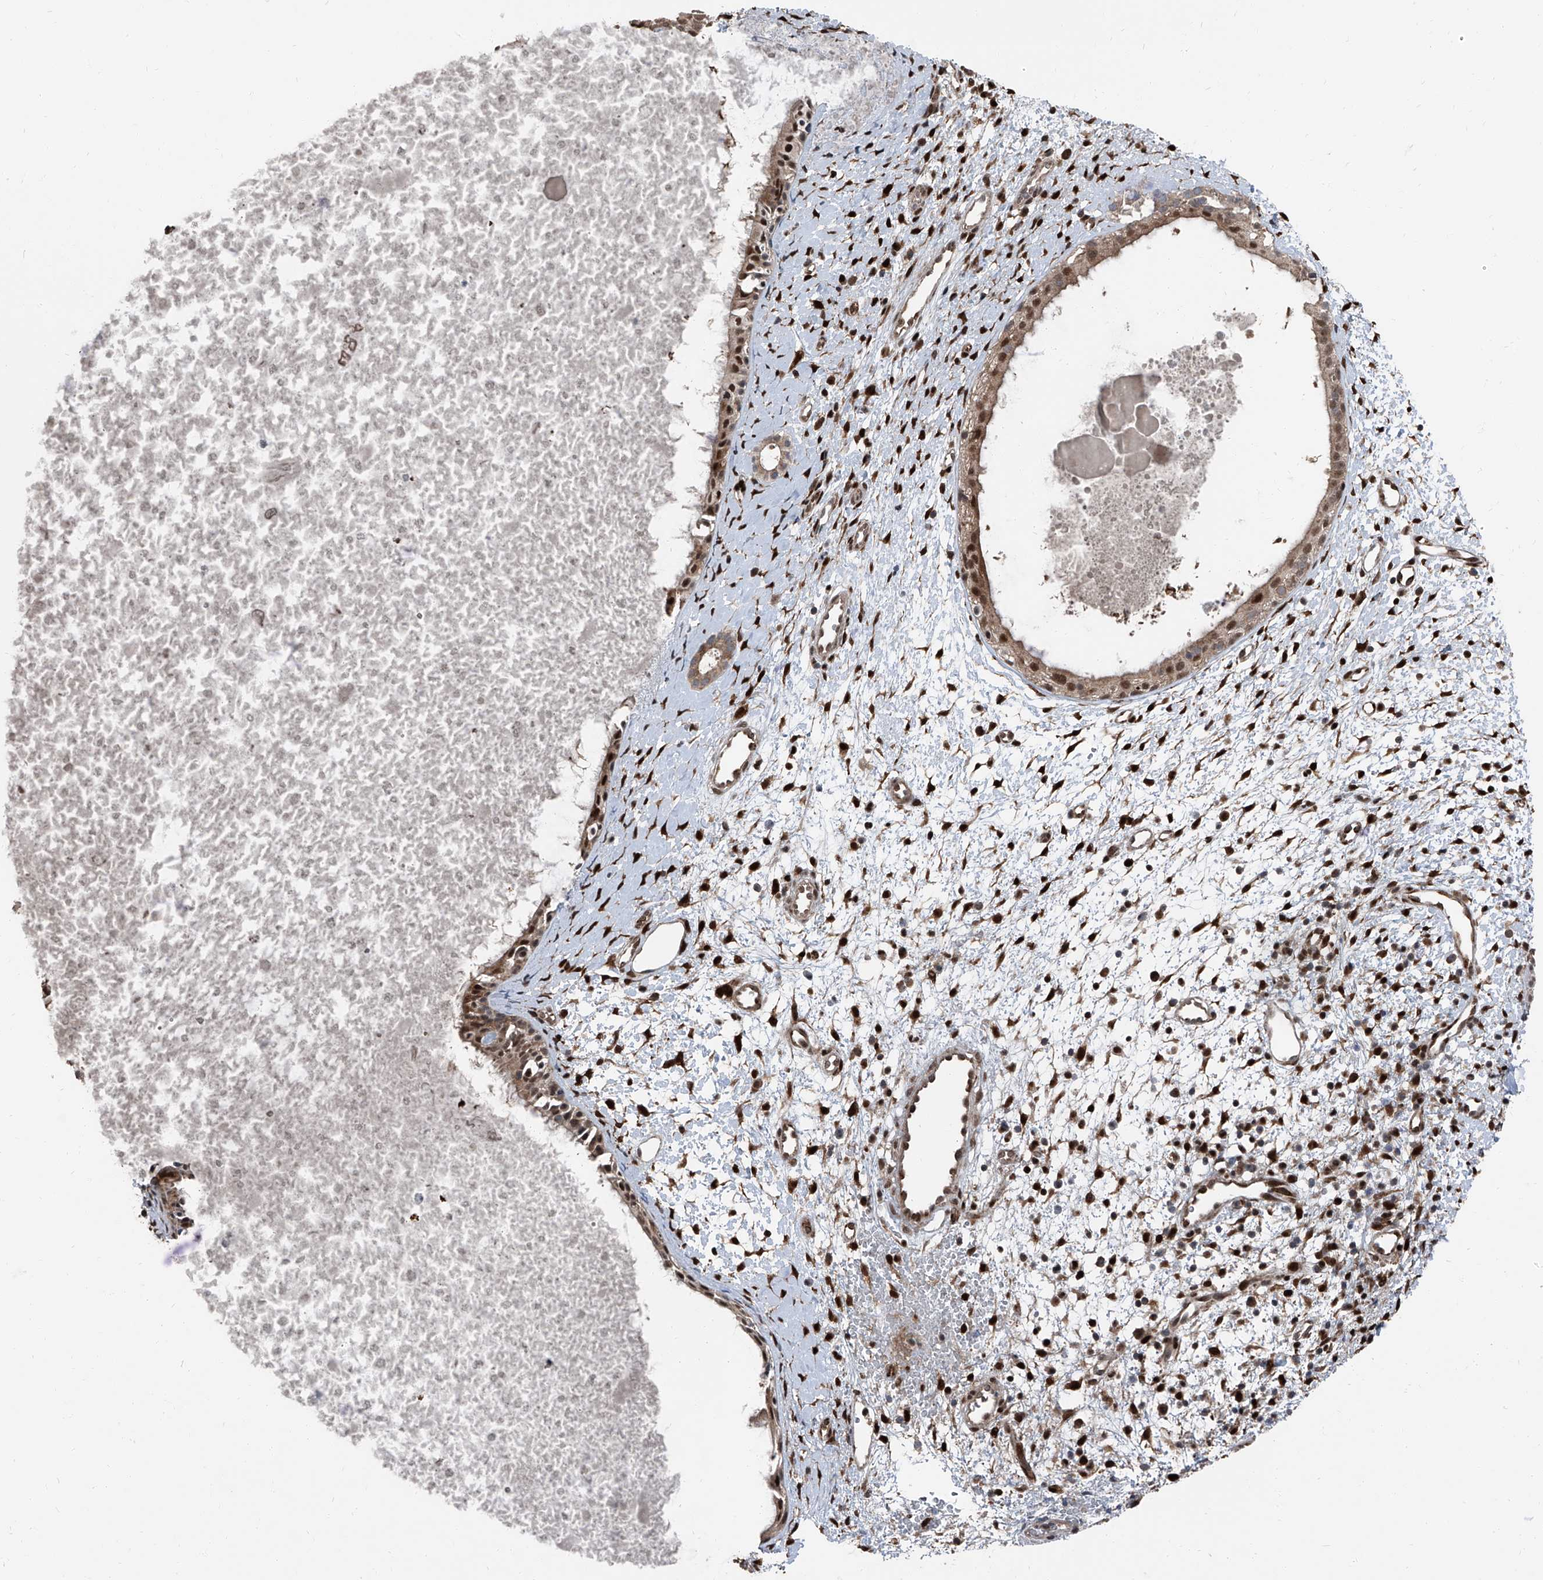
{"staining": {"intensity": "strong", "quantity": ">75%", "location": "cytoplasmic/membranous,nuclear"}, "tissue": "nasopharynx", "cell_type": "Respiratory epithelial cells", "image_type": "normal", "snomed": [{"axis": "morphology", "description": "Normal tissue, NOS"}, {"axis": "topography", "description": "Nasopharynx"}], "caption": "DAB immunohistochemical staining of unremarkable nasopharynx exhibits strong cytoplasmic/membranous,nuclear protein staining in about >75% of respiratory epithelial cells. The protein of interest is shown in brown color, while the nuclei are stained blue.", "gene": "FKBP5", "patient": {"sex": "male", "age": 22}}